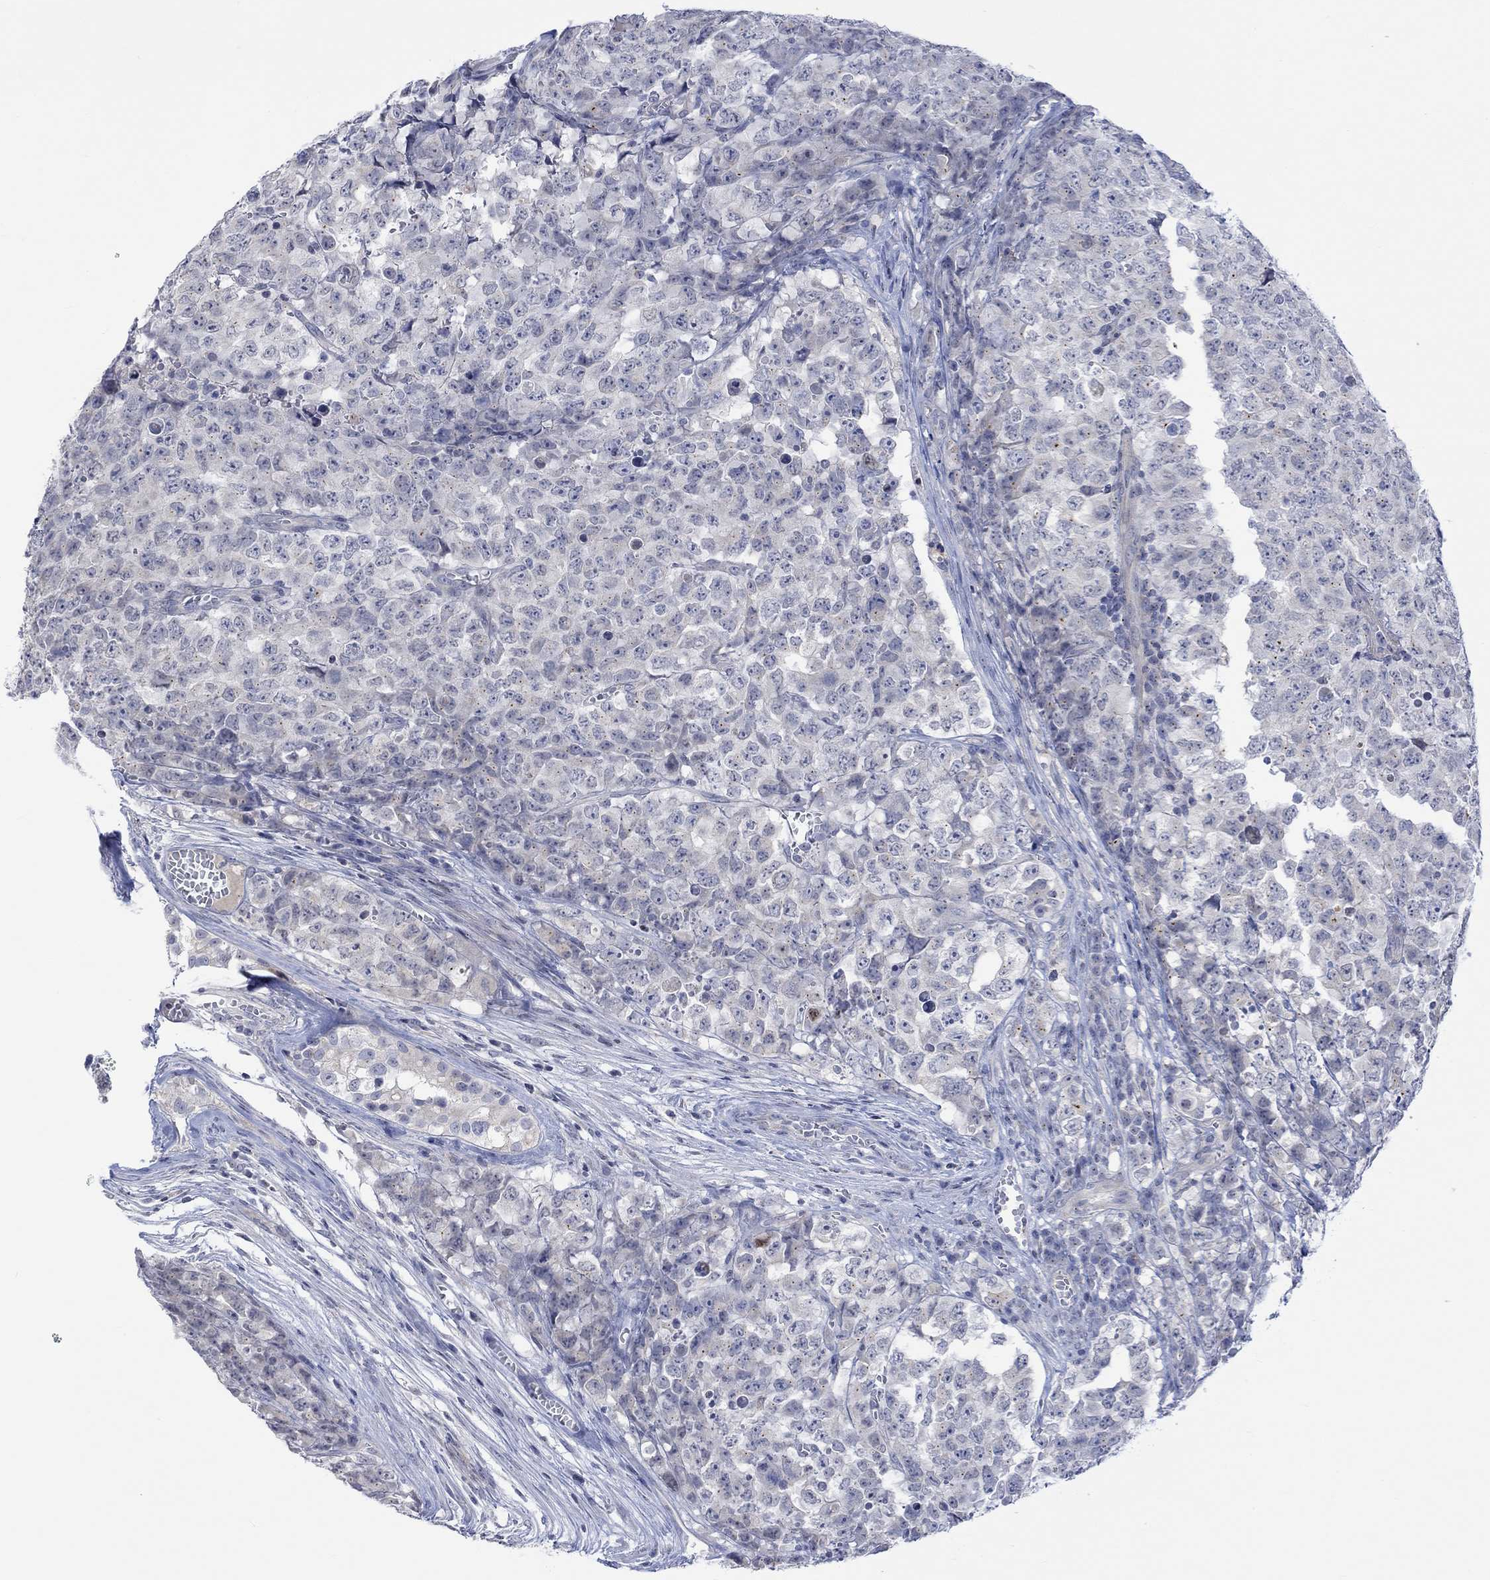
{"staining": {"intensity": "negative", "quantity": "none", "location": "none"}, "tissue": "testis cancer", "cell_type": "Tumor cells", "image_type": "cancer", "snomed": [{"axis": "morphology", "description": "Carcinoma, Embryonal, NOS"}, {"axis": "topography", "description": "Testis"}], "caption": "This is a micrograph of immunohistochemistry (IHC) staining of testis cancer, which shows no staining in tumor cells.", "gene": "DCX", "patient": {"sex": "male", "age": 23}}